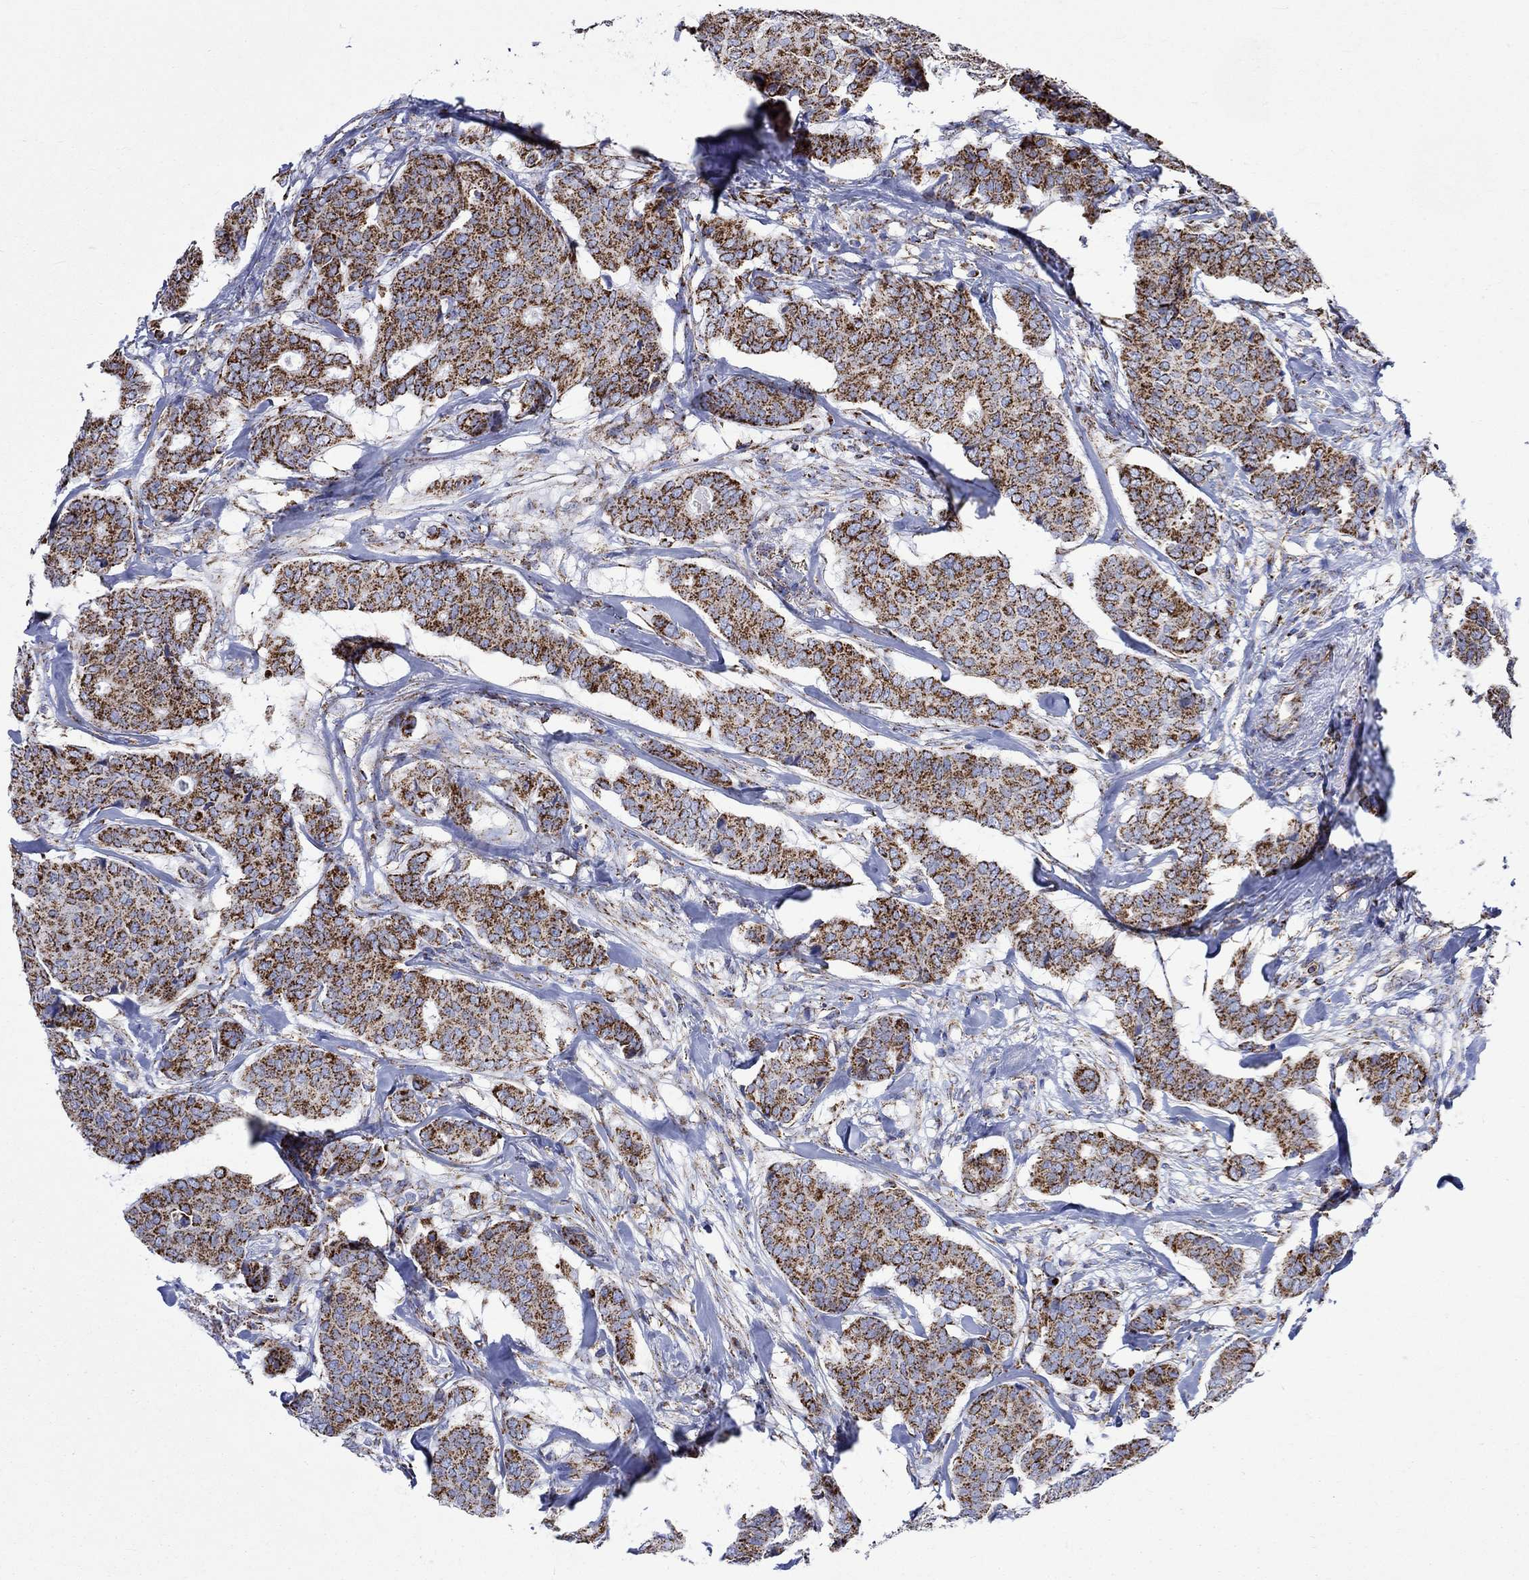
{"staining": {"intensity": "strong", "quantity": ">75%", "location": "cytoplasmic/membranous"}, "tissue": "breast cancer", "cell_type": "Tumor cells", "image_type": "cancer", "snomed": [{"axis": "morphology", "description": "Duct carcinoma"}, {"axis": "topography", "description": "Breast"}], "caption": "Tumor cells exhibit high levels of strong cytoplasmic/membranous positivity in about >75% of cells in human invasive ductal carcinoma (breast).", "gene": "RCE1", "patient": {"sex": "female", "age": 75}}